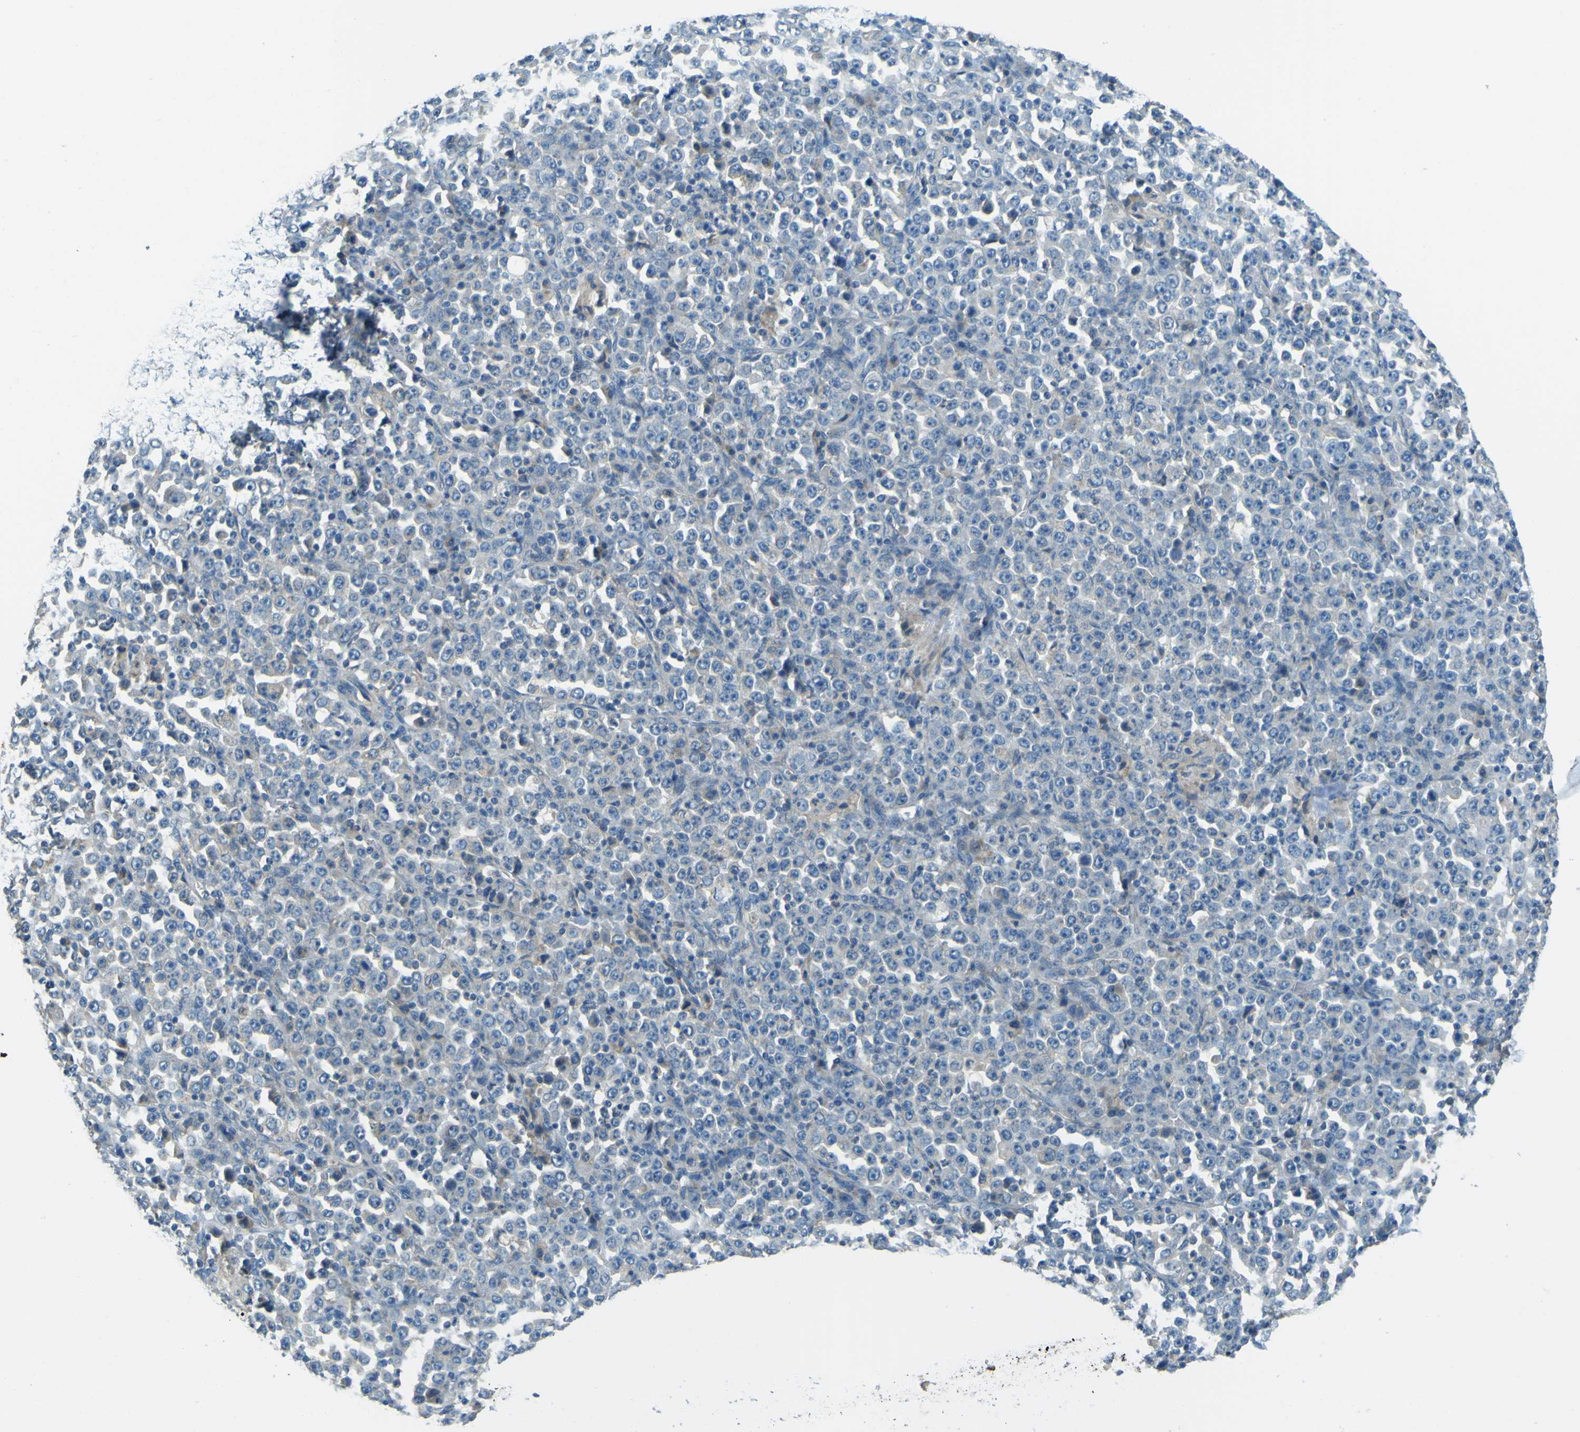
{"staining": {"intensity": "negative", "quantity": "none", "location": "none"}, "tissue": "stomach cancer", "cell_type": "Tumor cells", "image_type": "cancer", "snomed": [{"axis": "morphology", "description": "Normal tissue, NOS"}, {"axis": "morphology", "description": "Adenocarcinoma, NOS"}, {"axis": "topography", "description": "Stomach, upper"}, {"axis": "topography", "description": "Stomach"}], "caption": "IHC histopathology image of neoplastic tissue: human adenocarcinoma (stomach) stained with DAB (3,3'-diaminobenzidine) demonstrates no significant protein expression in tumor cells. (Immunohistochemistry, brightfield microscopy, high magnification).", "gene": "FKTN", "patient": {"sex": "male", "age": 59}}